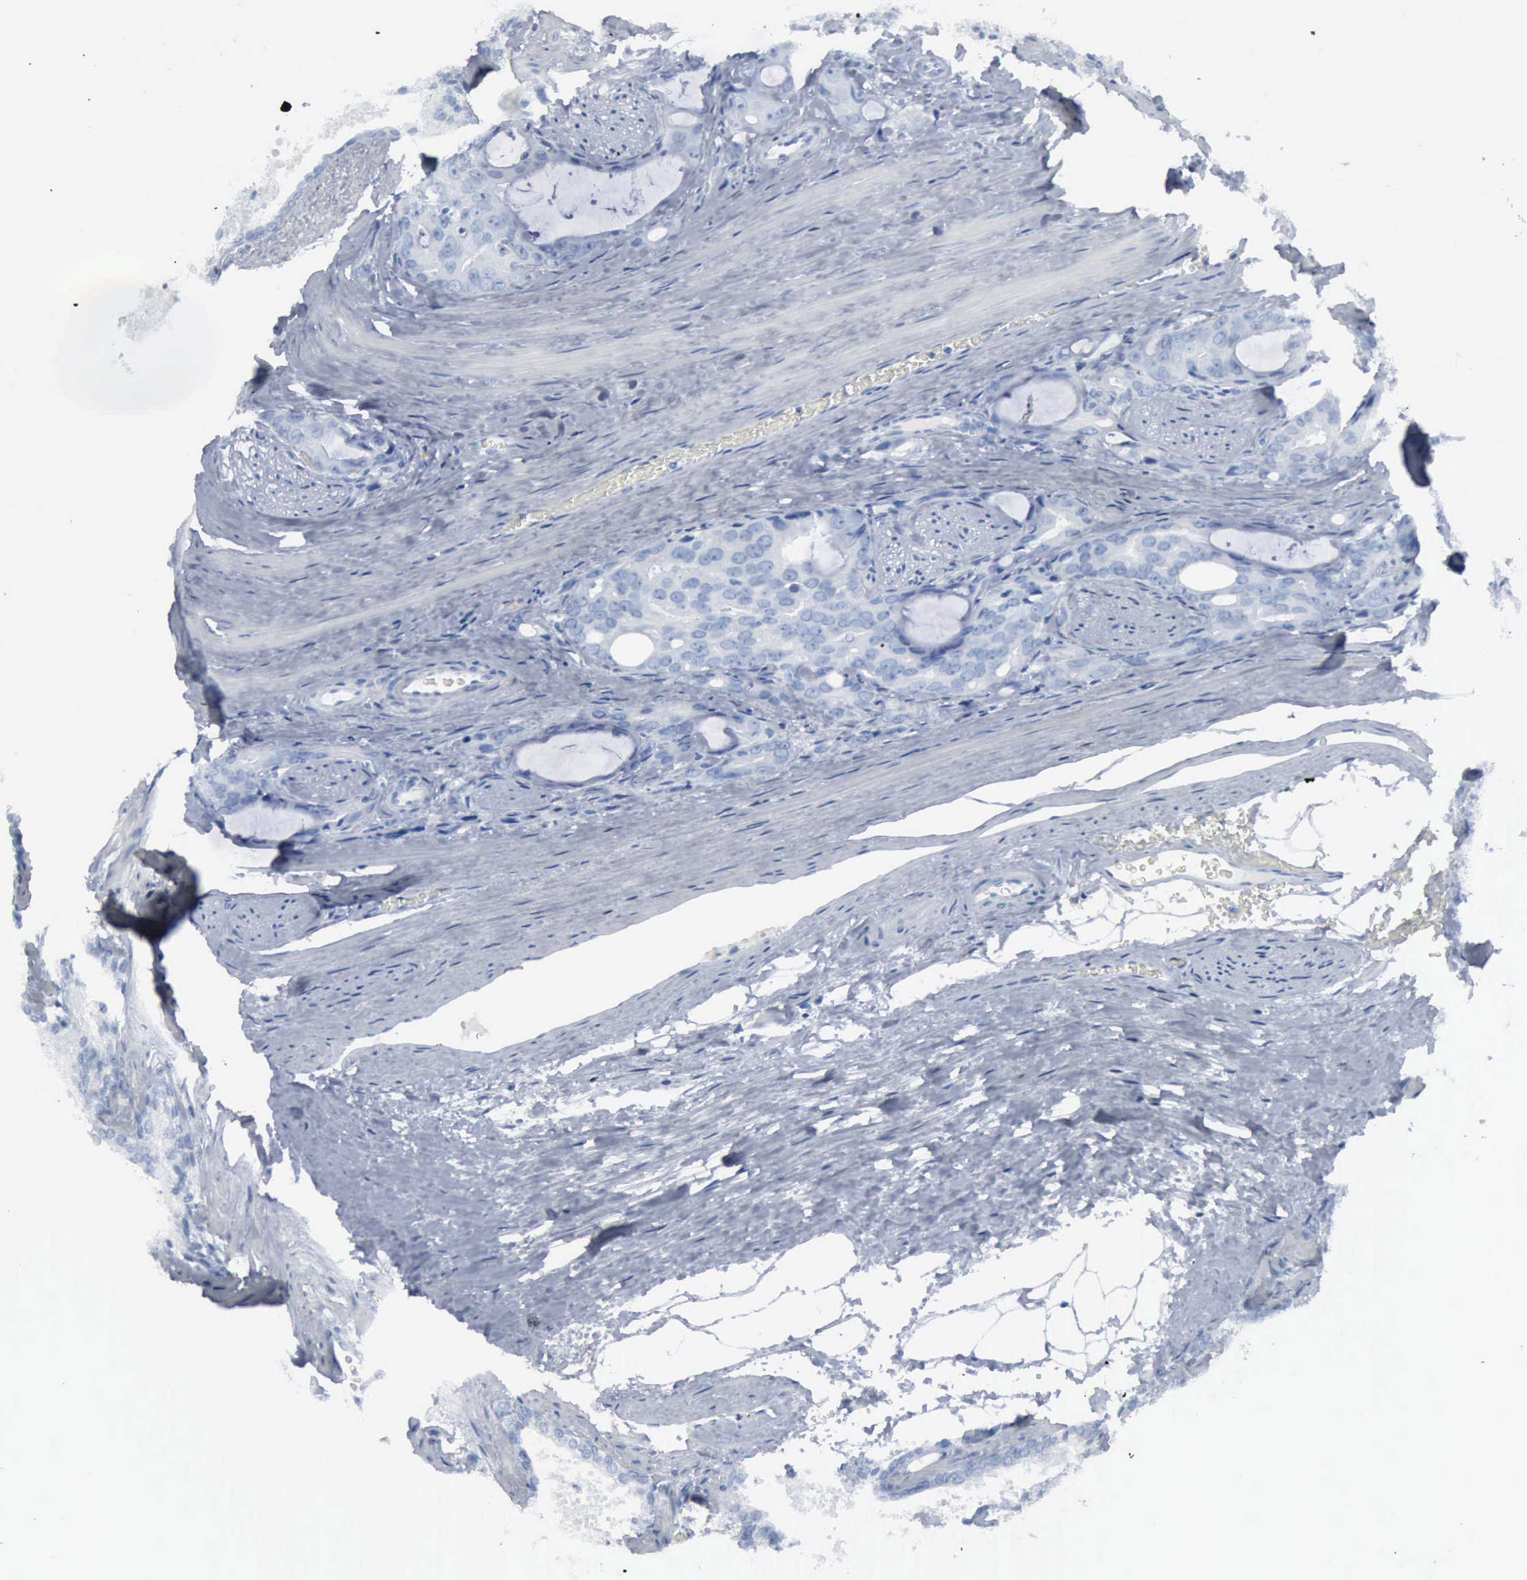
{"staining": {"intensity": "negative", "quantity": "none", "location": "none"}, "tissue": "prostate cancer", "cell_type": "Tumor cells", "image_type": "cancer", "snomed": [{"axis": "morphology", "description": "Adenocarcinoma, Low grade"}, {"axis": "topography", "description": "Prostate"}], "caption": "Tumor cells are negative for protein expression in human prostate low-grade adenocarcinoma.", "gene": "DMD", "patient": {"sex": "male", "age": 69}}